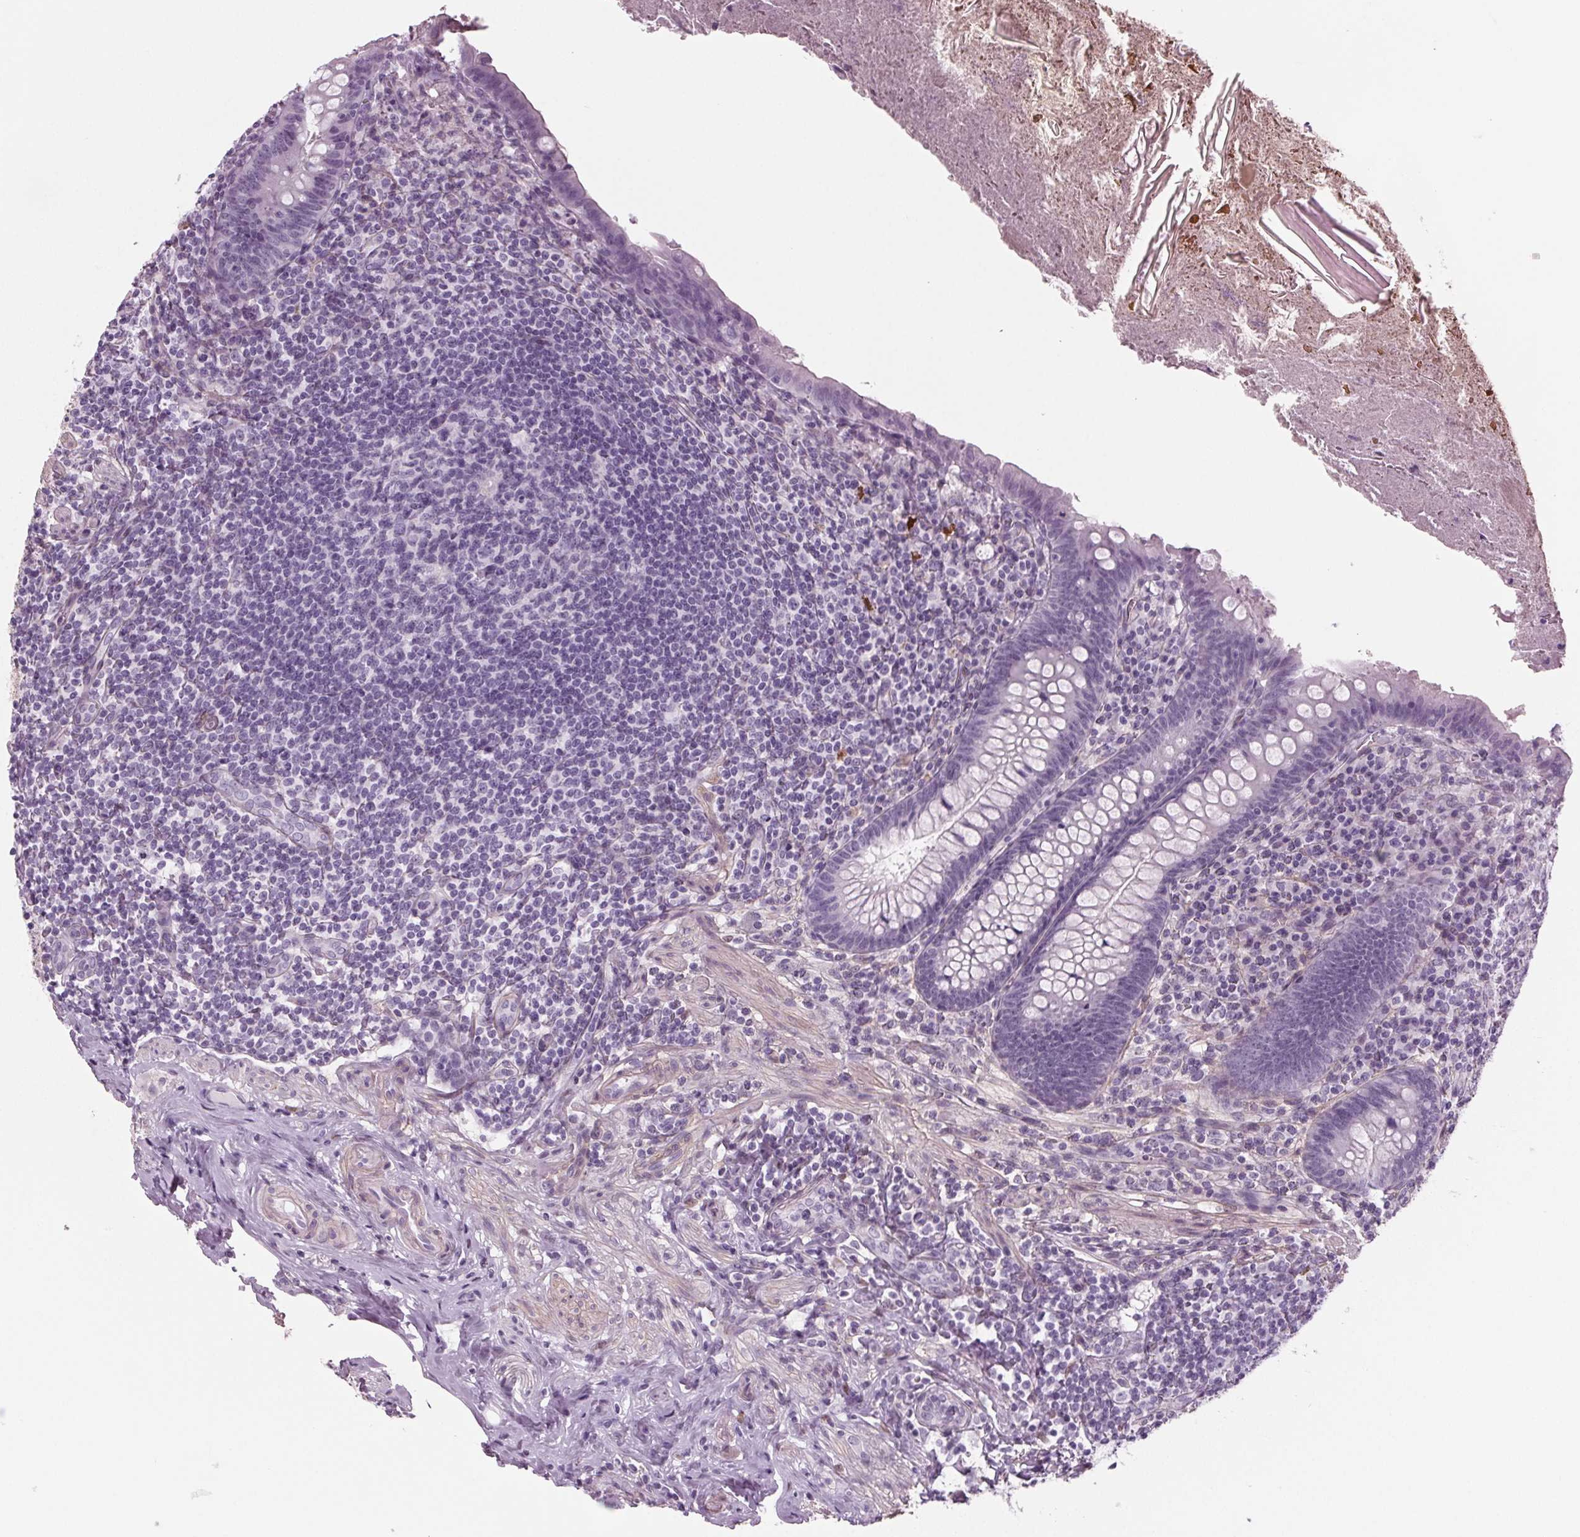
{"staining": {"intensity": "negative", "quantity": "none", "location": "none"}, "tissue": "appendix", "cell_type": "Glandular cells", "image_type": "normal", "snomed": [{"axis": "morphology", "description": "Normal tissue, NOS"}, {"axis": "topography", "description": "Appendix"}], "caption": "Micrograph shows no protein staining in glandular cells of unremarkable appendix. (Immunohistochemistry, brightfield microscopy, high magnification).", "gene": "BHLHE22", "patient": {"sex": "male", "age": 47}}